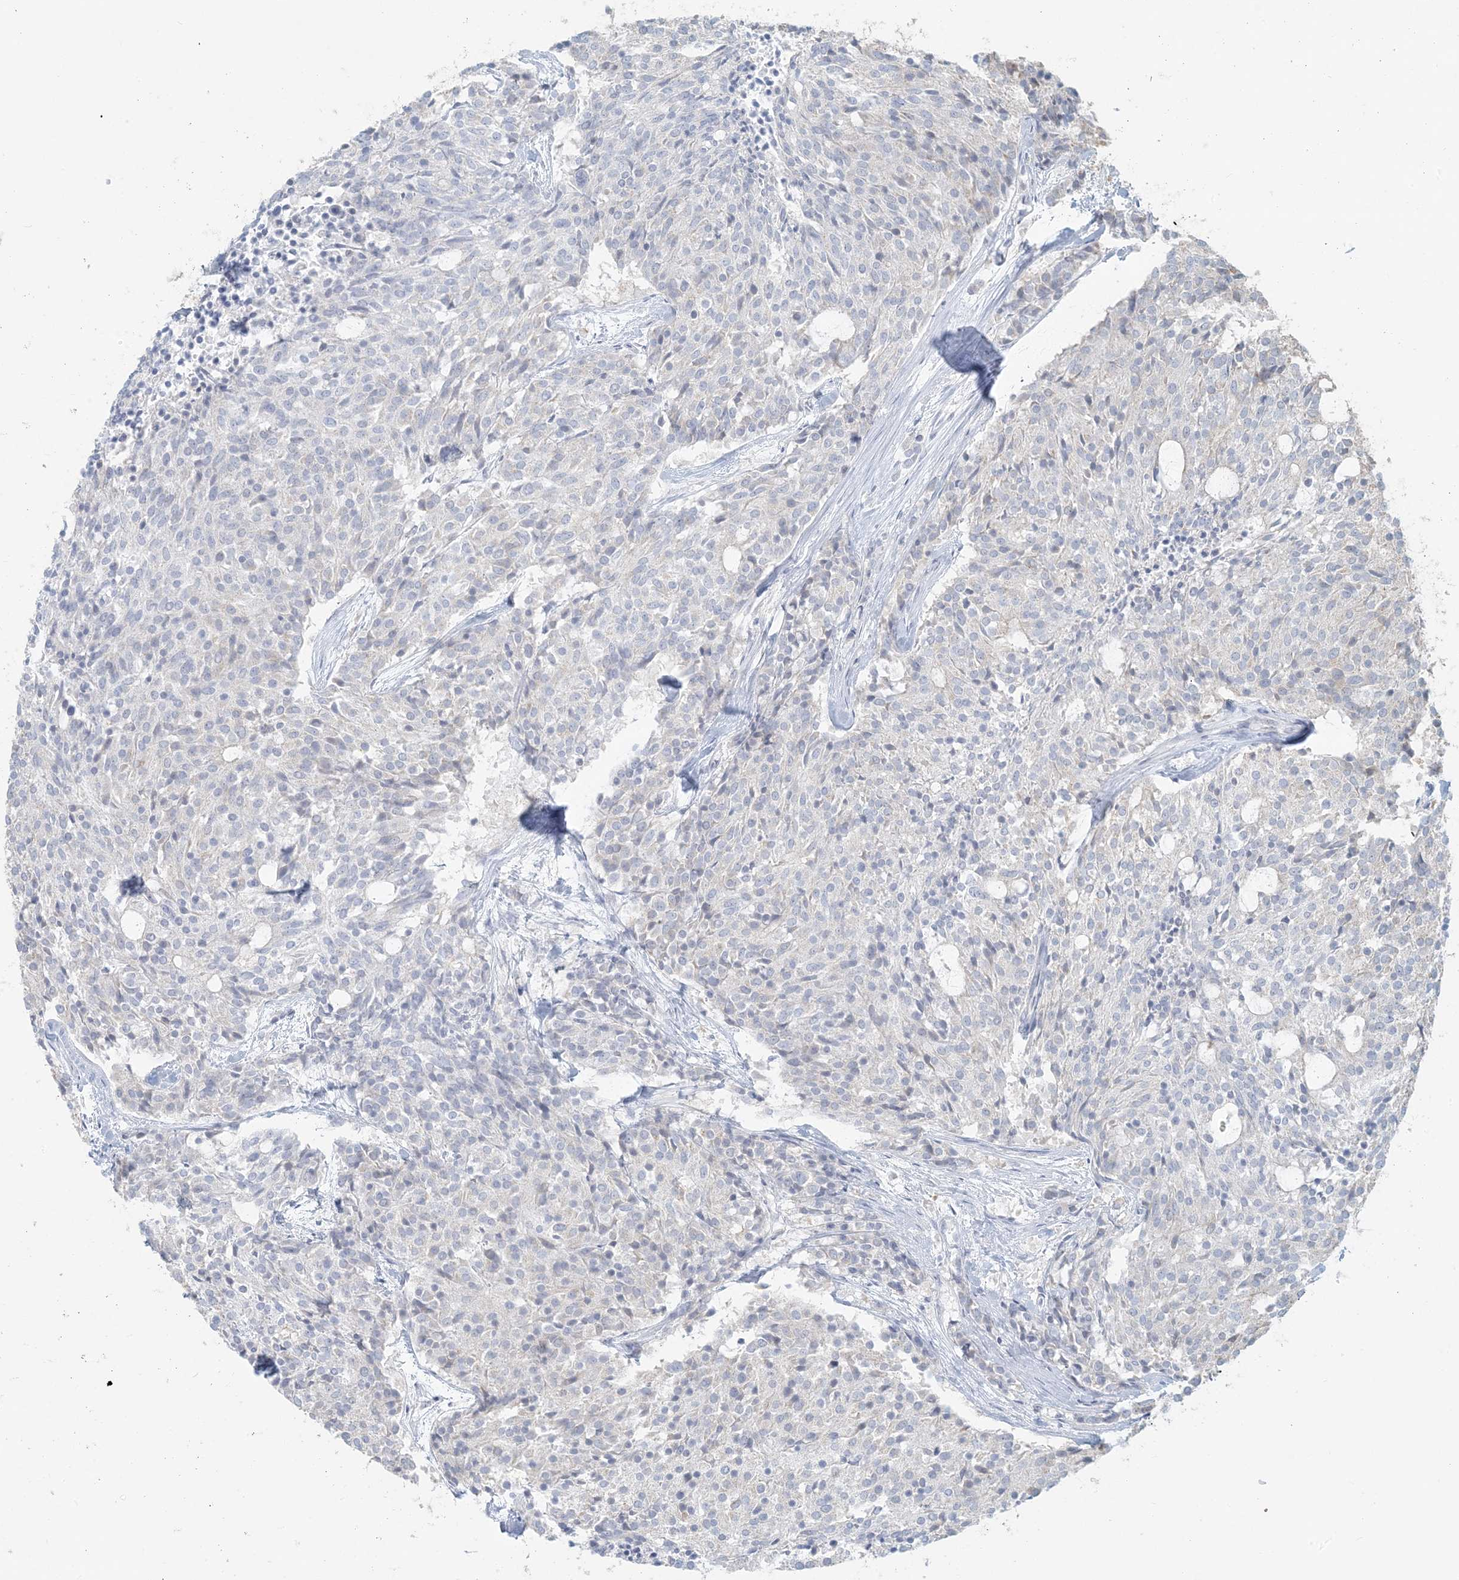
{"staining": {"intensity": "negative", "quantity": "none", "location": "none"}, "tissue": "carcinoid", "cell_type": "Tumor cells", "image_type": "cancer", "snomed": [{"axis": "morphology", "description": "Carcinoid, malignant, NOS"}, {"axis": "topography", "description": "Pancreas"}], "caption": "DAB (3,3'-diaminobenzidine) immunohistochemical staining of carcinoid demonstrates no significant positivity in tumor cells.", "gene": "HACL1", "patient": {"sex": "female", "age": 54}}